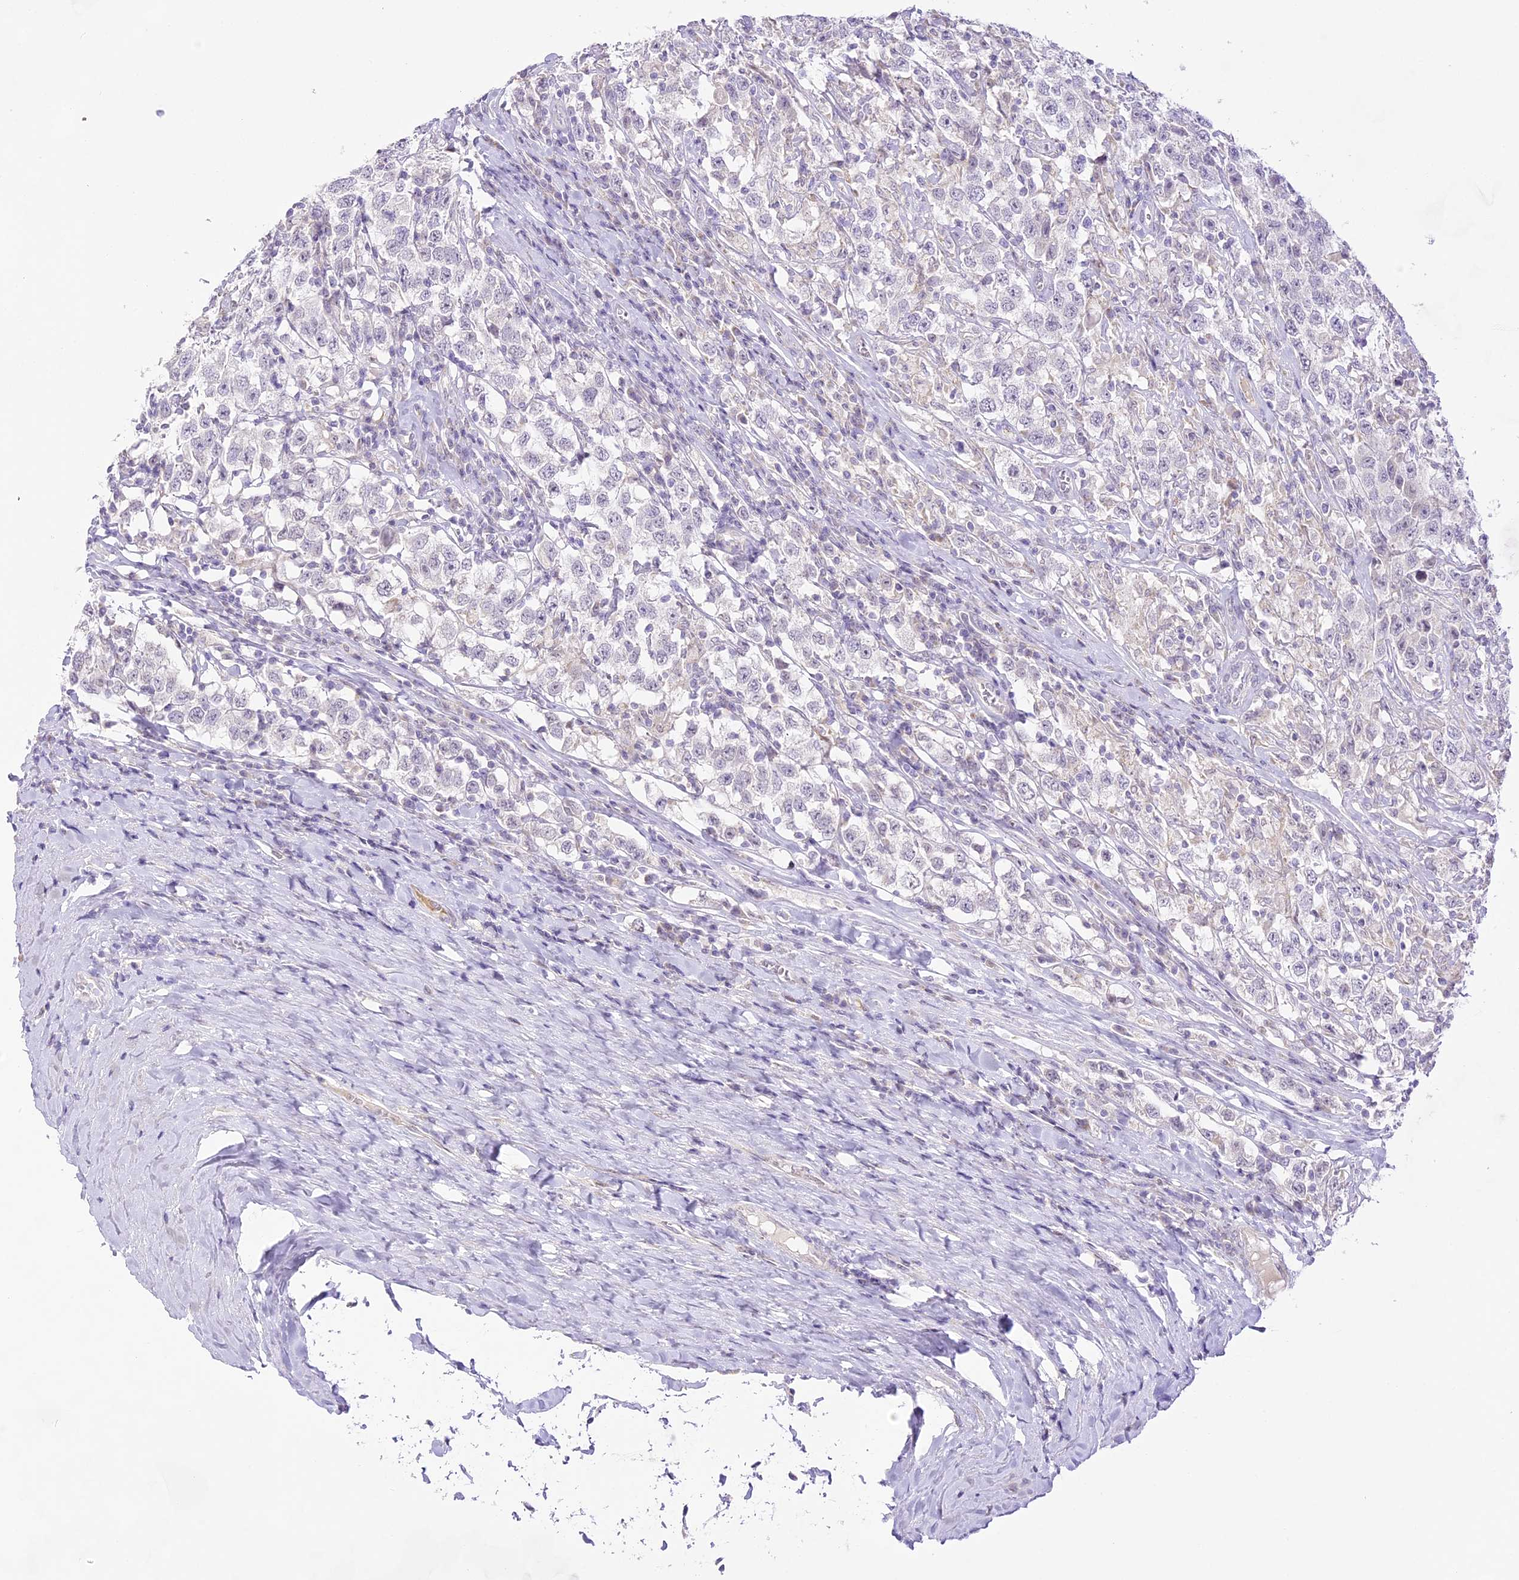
{"staining": {"intensity": "negative", "quantity": "none", "location": "none"}, "tissue": "testis cancer", "cell_type": "Tumor cells", "image_type": "cancer", "snomed": [{"axis": "morphology", "description": "Seminoma, NOS"}, {"axis": "topography", "description": "Testis"}], "caption": "Protein analysis of testis seminoma reveals no significant positivity in tumor cells.", "gene": "CCDC30", "patient": {"sex": "male", "age": 41}}